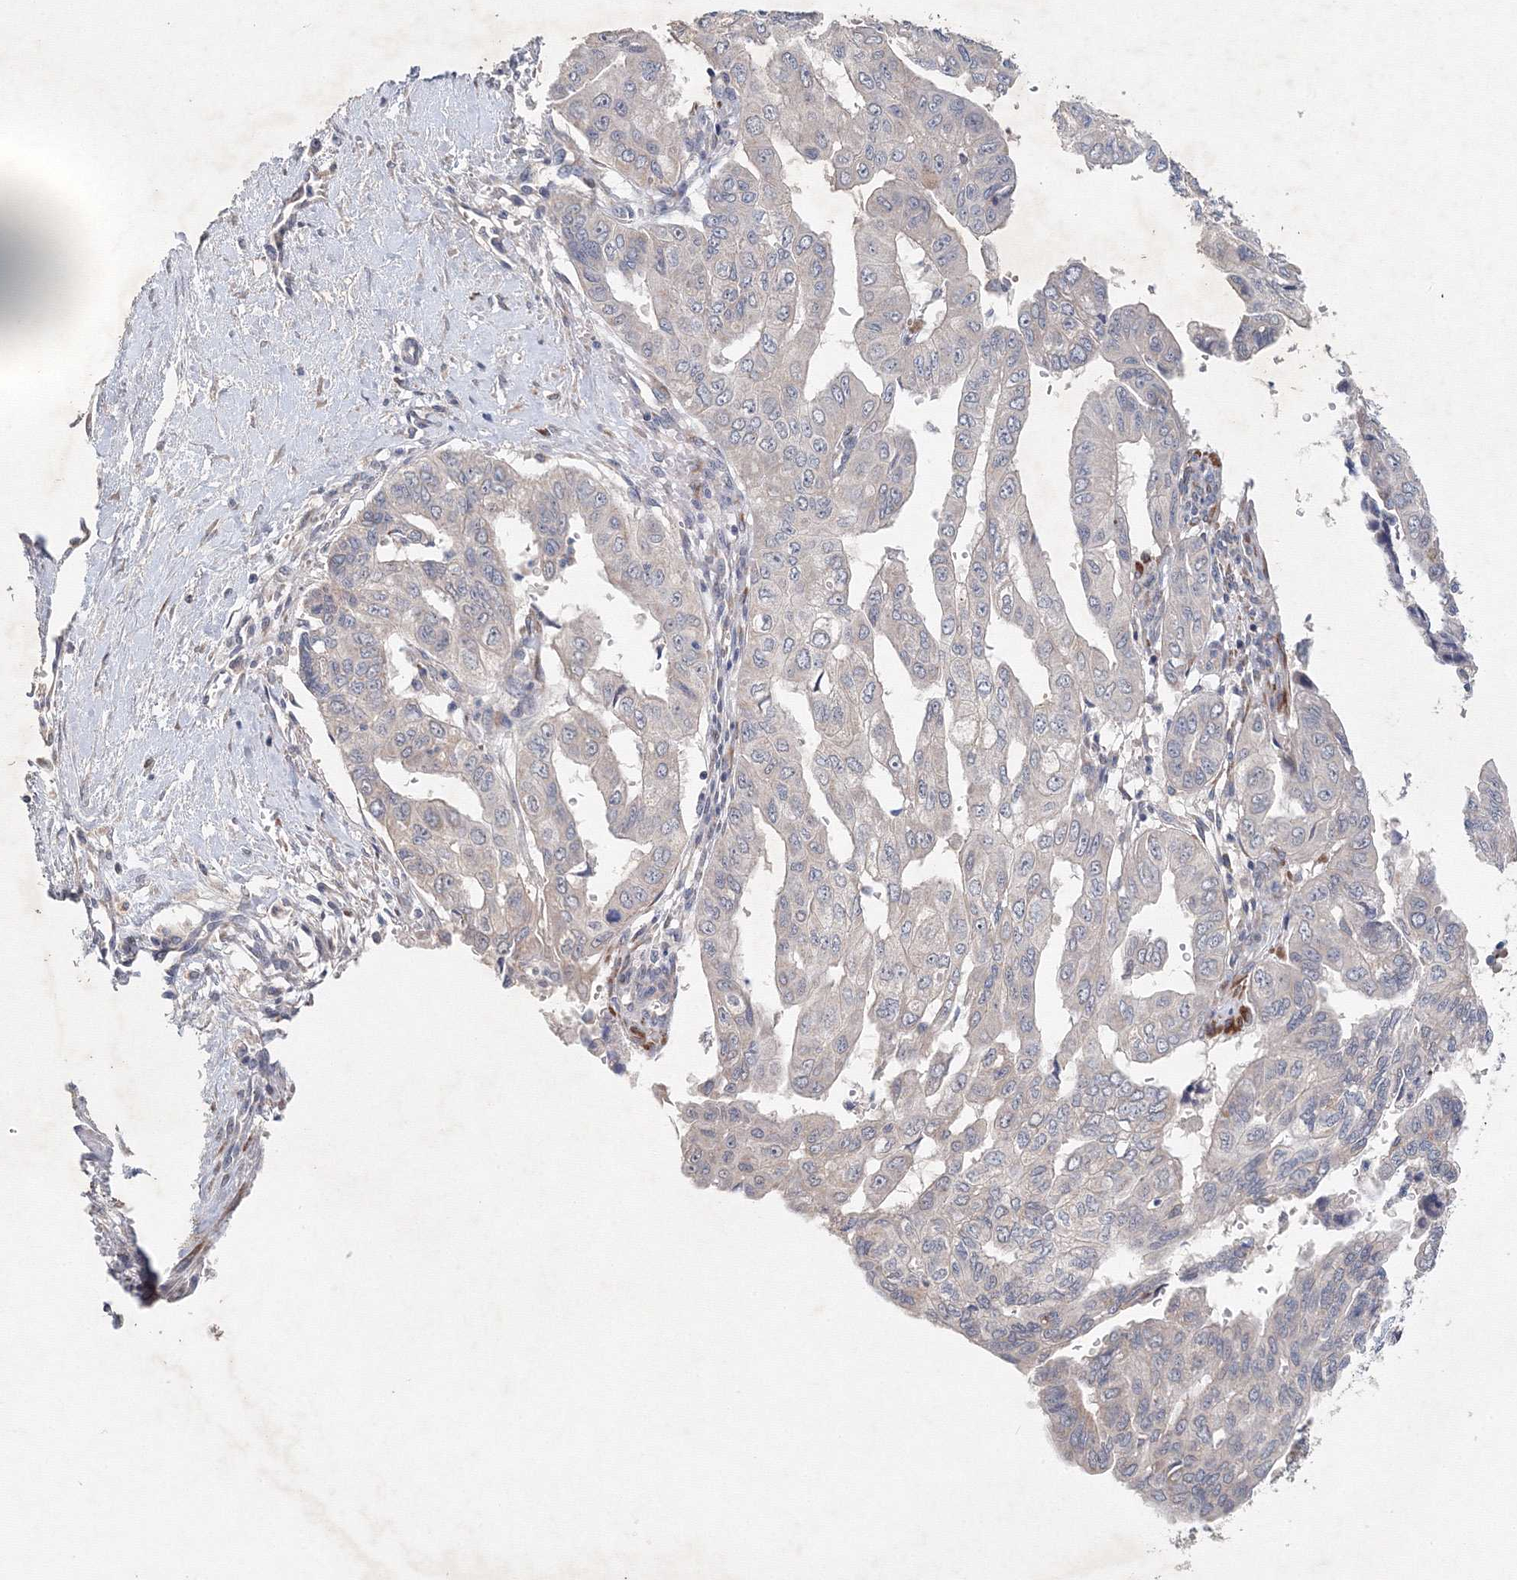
{"staining": {"intensity": "weak", "quantity": "25%-75%", "location": "cytoplasmic/membranous"}, "tissue": "pancreatic cancer", "cell_type": "Tumor cells", "image_type": "cancer", "snomed": [{"axis": "morphology", "description": "Adenocarcinoma, NOS"}, {"axis": "topography", "description": "Pancreas"}], "caption": "An image showing weak cytoplasmic/membranous expression in about 25%-75% of tumor cells in pancreatic cancer, as visualized by brown immunohistochemical staining.", "gene": "WDR49", "patient": {"sex": "male", "age": 51}}